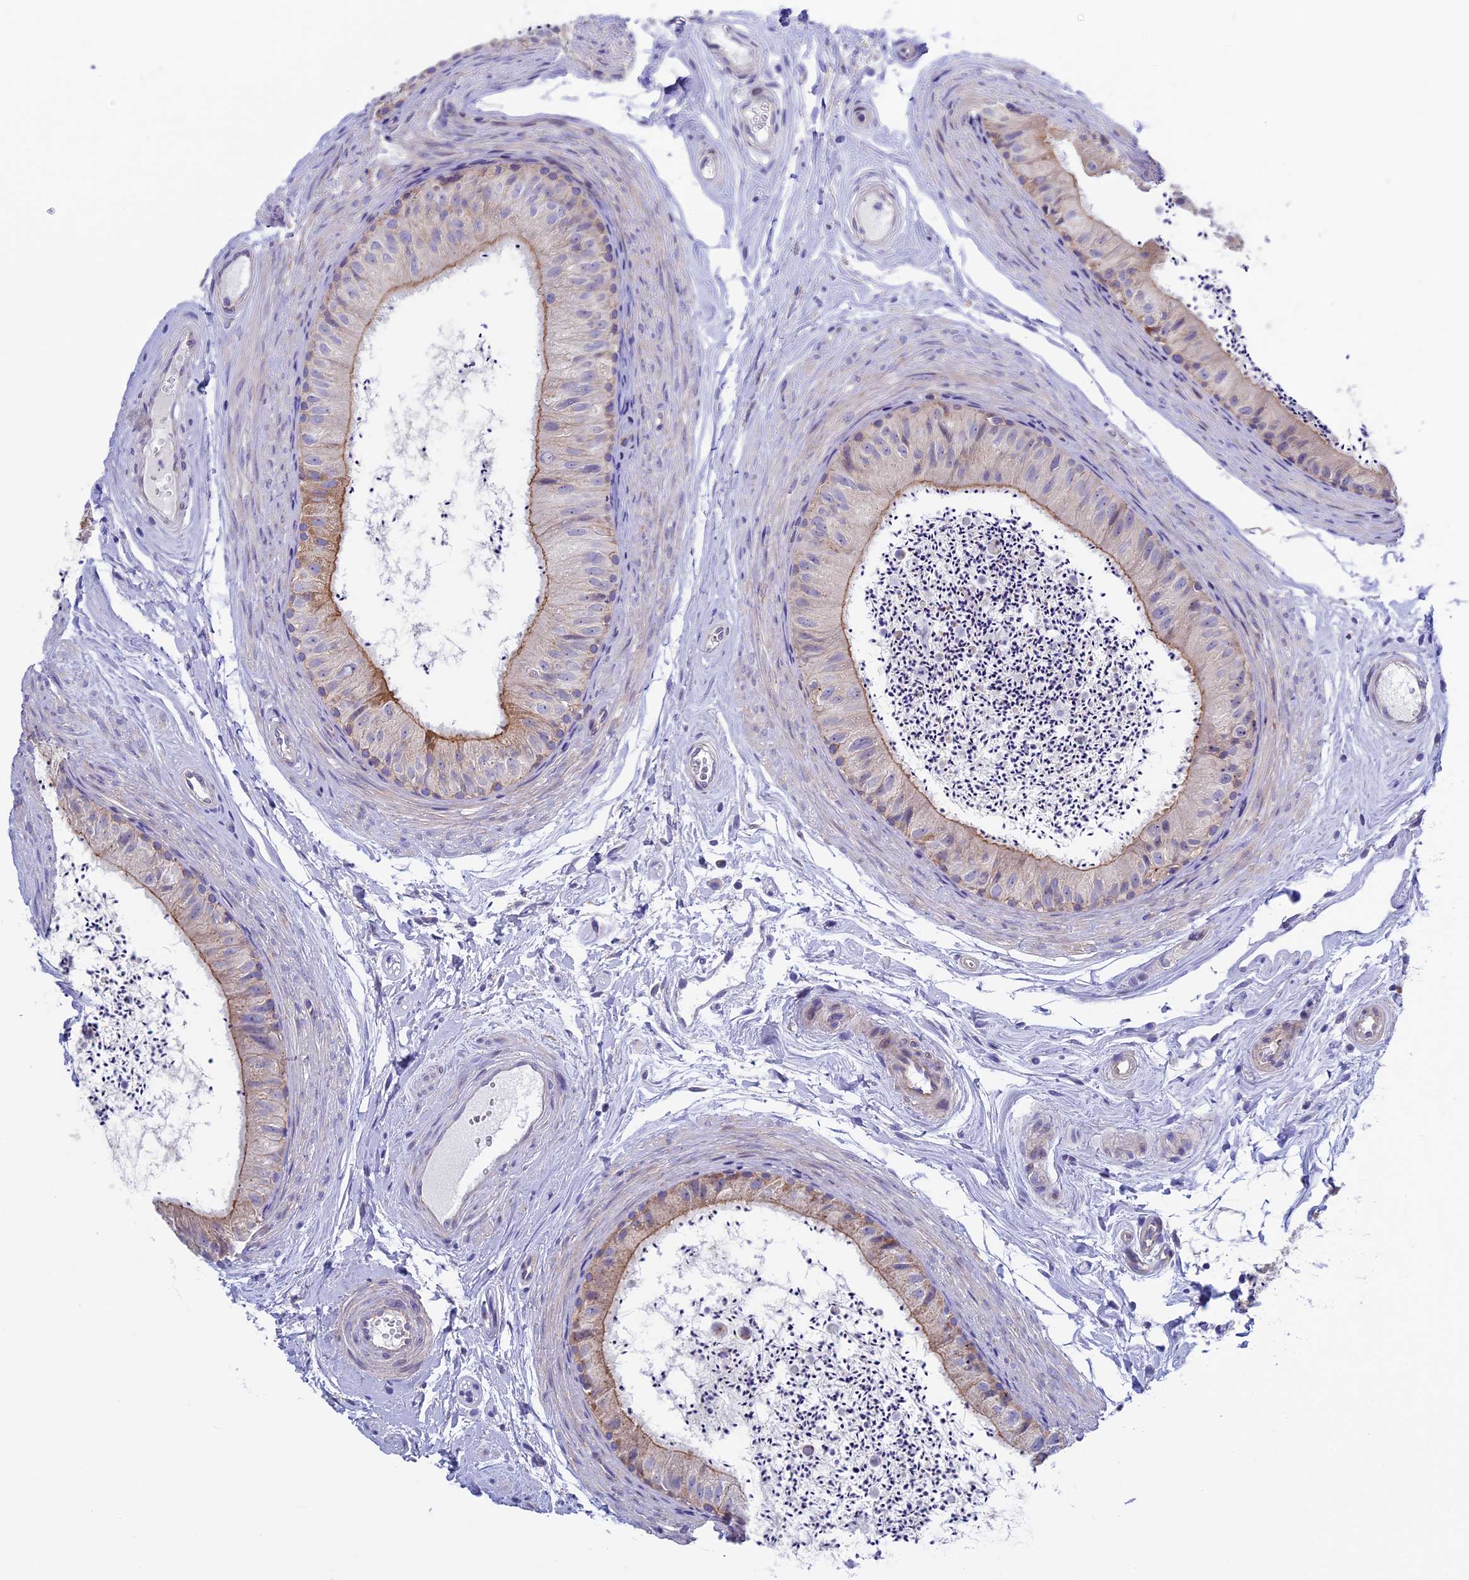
{"staining": {"intensity": "weak", "quantity": "25%-75%", "location": "cytoplasmic/membranous"}, "tissue": "epididymis", "cell_type": "Glandular cells", "image_type": "normal", "snomed": [{"axis": "morphology", "description": "Normal tissue, NOS"}, {"axis": "topography", "description": "Epididymis"}], "caption": "IHC photomicrograph of normal human epididymis stained for a protein (brown), which shows low levels of weak cytoplasmic/membranous positivity in about 25%-75% of glandular cells.", "gene": "ETFDH", "patient": {"sex": "male", "age": 56}}